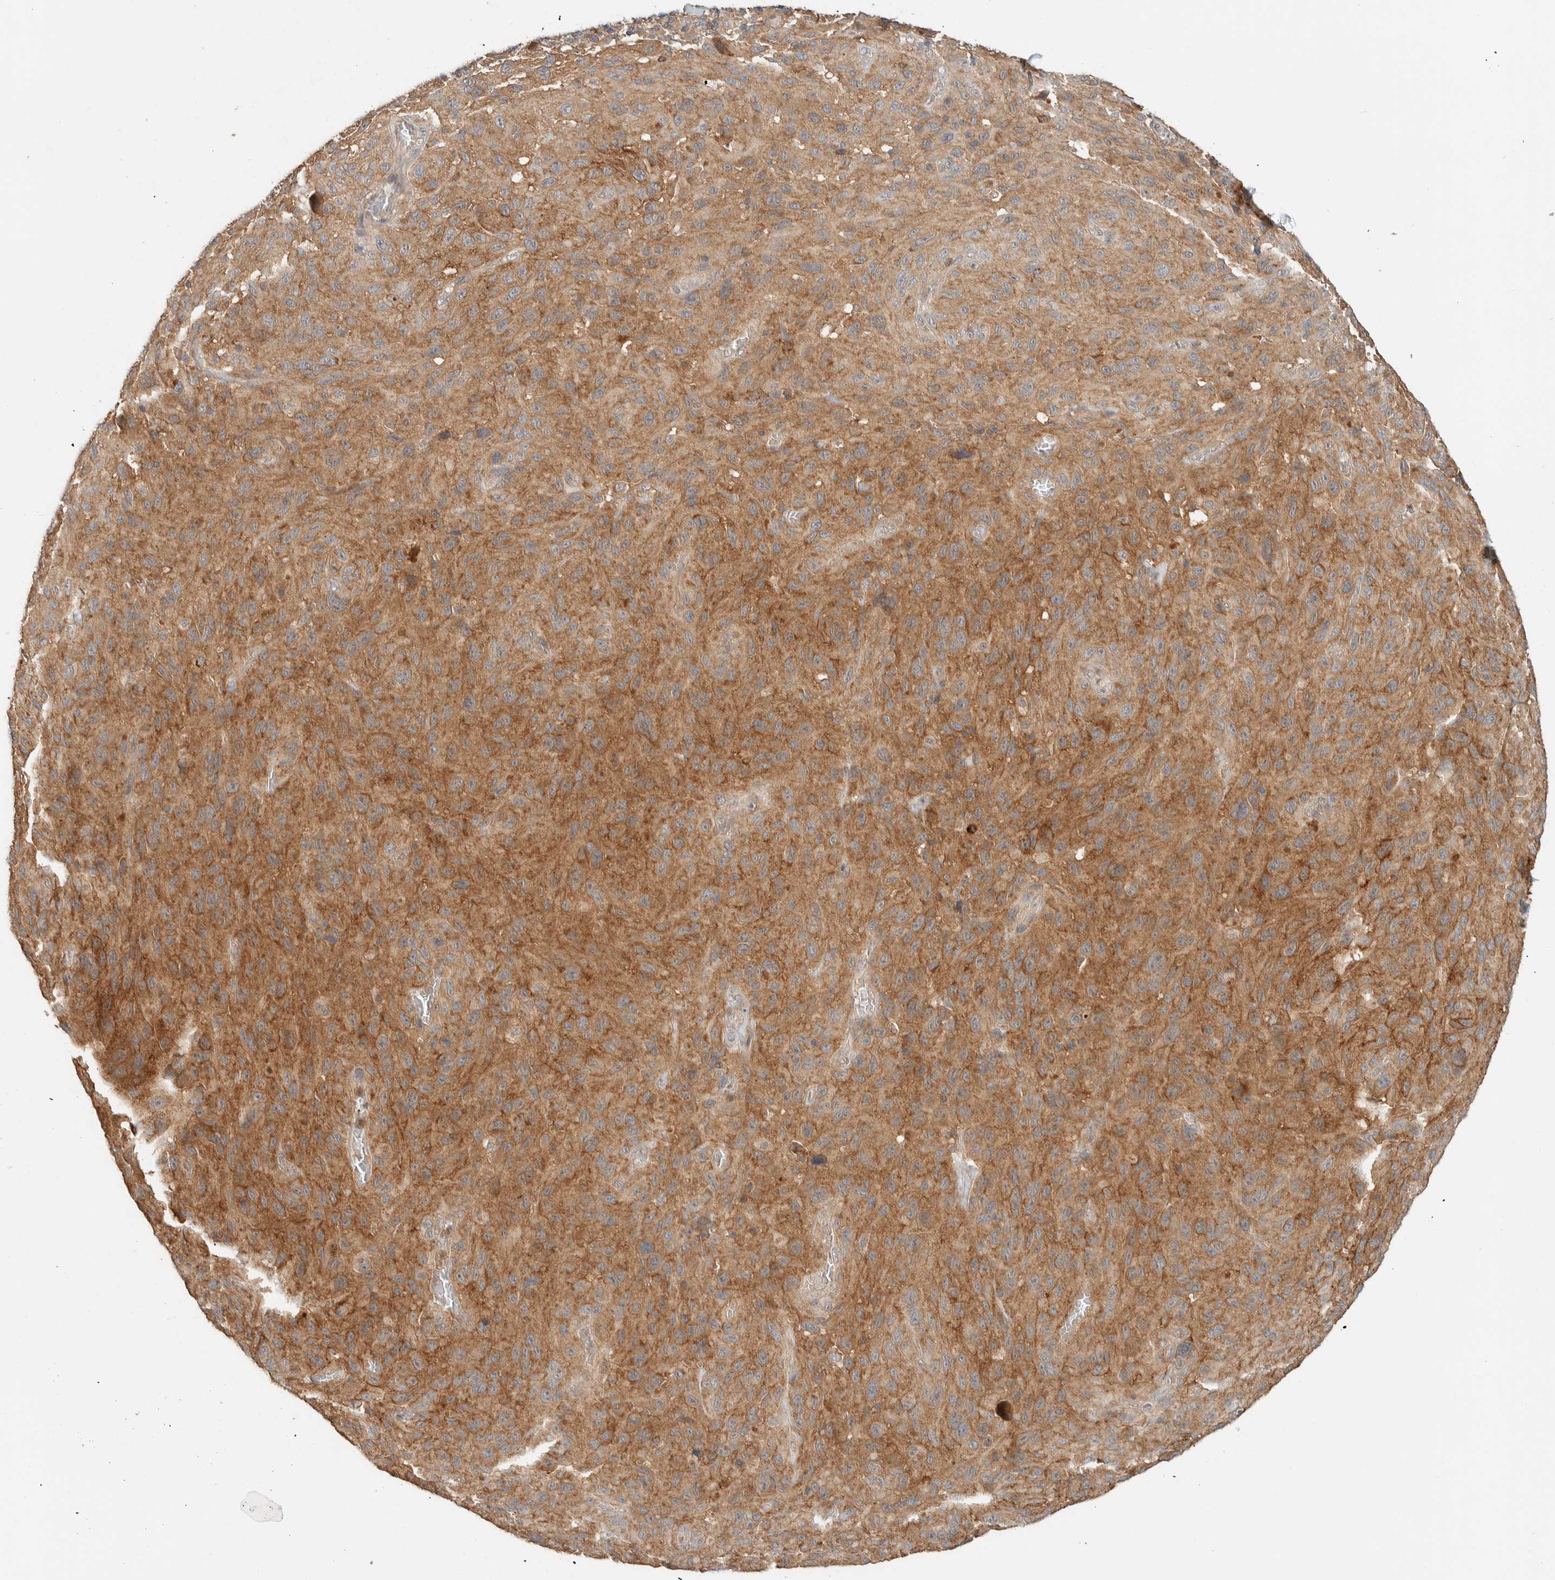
{"staining": {"intensity": "moderate", "quantity": ">75%", "location": "cytoplasmic/membranous"}, "tissue": "melanoma", "cell_type": "Tumor cells", "image_type": "cancer", "snomed": [{"axis": "morphology", "description": "Malignant melanoma, NOS"}, {"axis": "topography", "description": "Skin"}], "caption": "IHC image of neoplastic tissue: melanoma stained using immunohistochemistry (IHC) shows medium levels of moderate protein expression localized specifically in the cytoplasmic/membranous of tumor cells, appearing as a cytoplasmic/membranous brown color.", "gene": "ZNF567", "patient": {"sex": "male", "age": 66}}